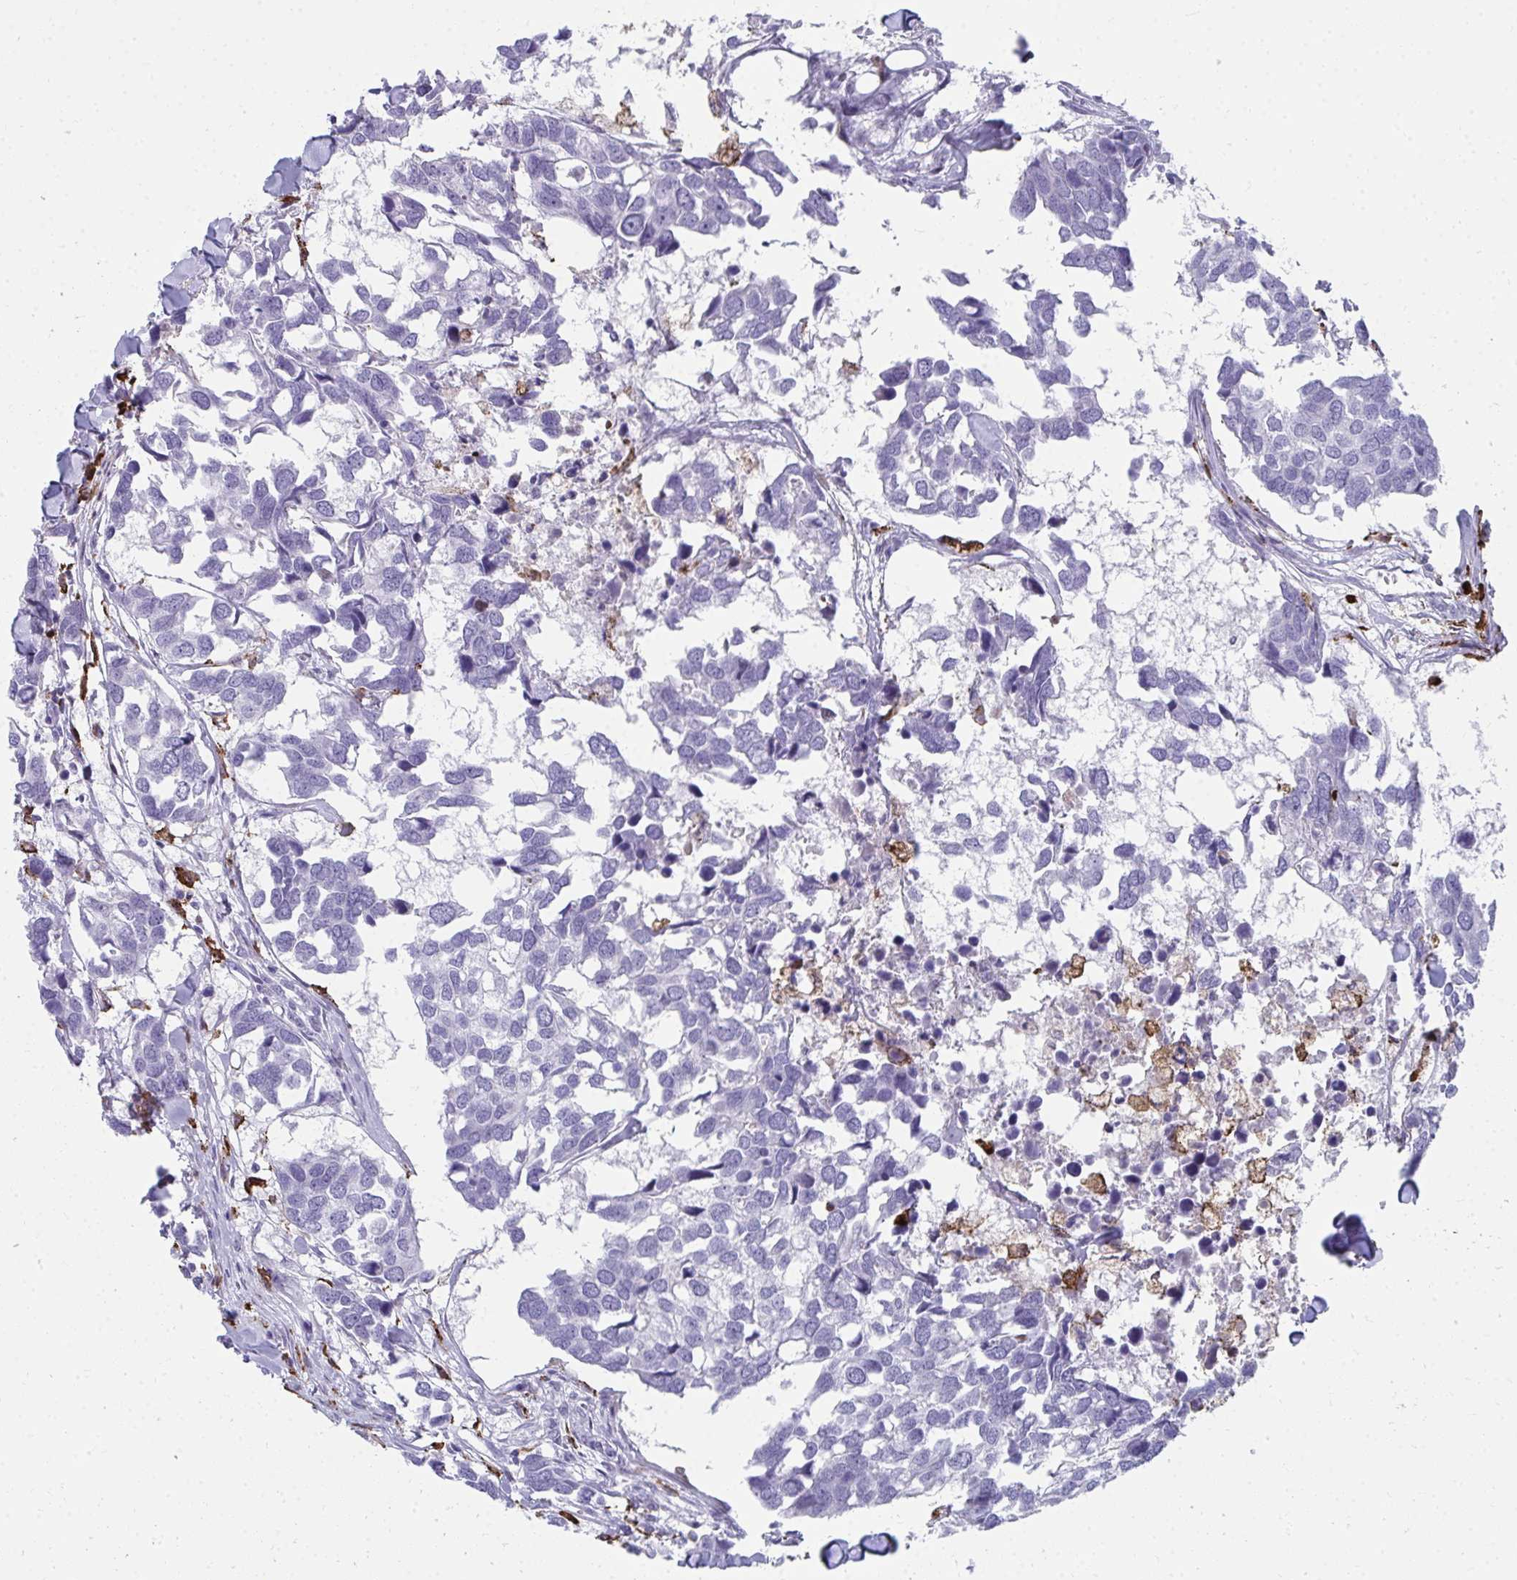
{"staining": {"intensity": "negative", "quantity": "none", "location": "none"}, "tissue": "breast cancer", "cell_type": "Tumor cells", "image_type": "cancer", "snomed": [{"axis": "morphology", "description": "Duct carcinoma"}, {"axis": "topography", "description": "Breast"}], "caption": "High power microscopy histopathology image of an immunohistochemistry (IHC) micrograph of breast infiltrating ductal carcinoma, revealing no significant positivity in tumor cells.", "gene": "CD163", "patient": {"sex": "female", "age": 83}}